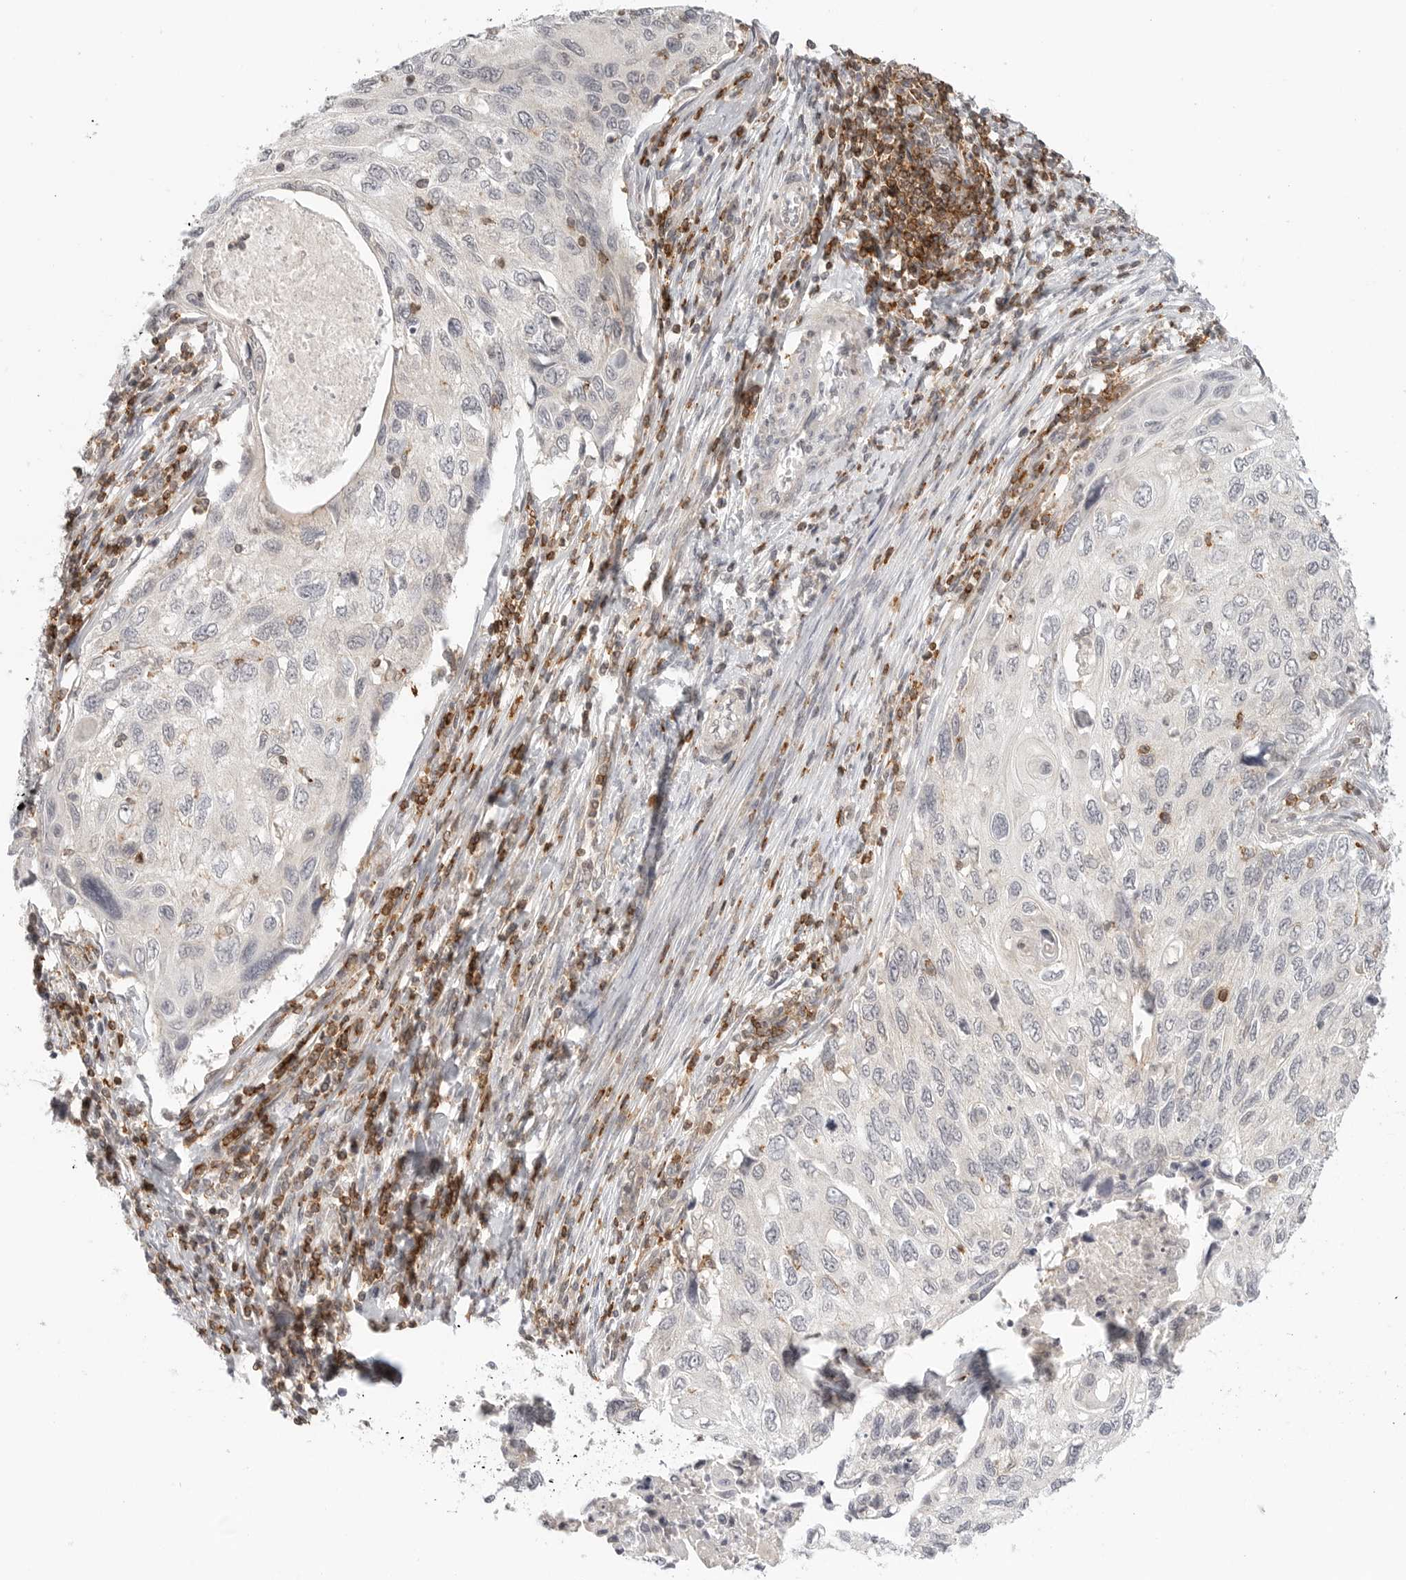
{"staining": {"intensity": "negative", "quantity": "none", "location": "none"}, "tissue": "cervical cancer", "cell_type": "Tumor cells", "image_type": "cancer", "snomed": [{"axis": "morphology", "description": "Squamous cell carcinoma, NOS"}, {"axis": "topography", "description": "Cervix"}], "caption": "DAB immunohistochemical staining of human cervical cancer demonstrates no significant staining in tumor cells.", "gene": "SH3KBP1", "patient": {"sex": "female", "age": 70}}